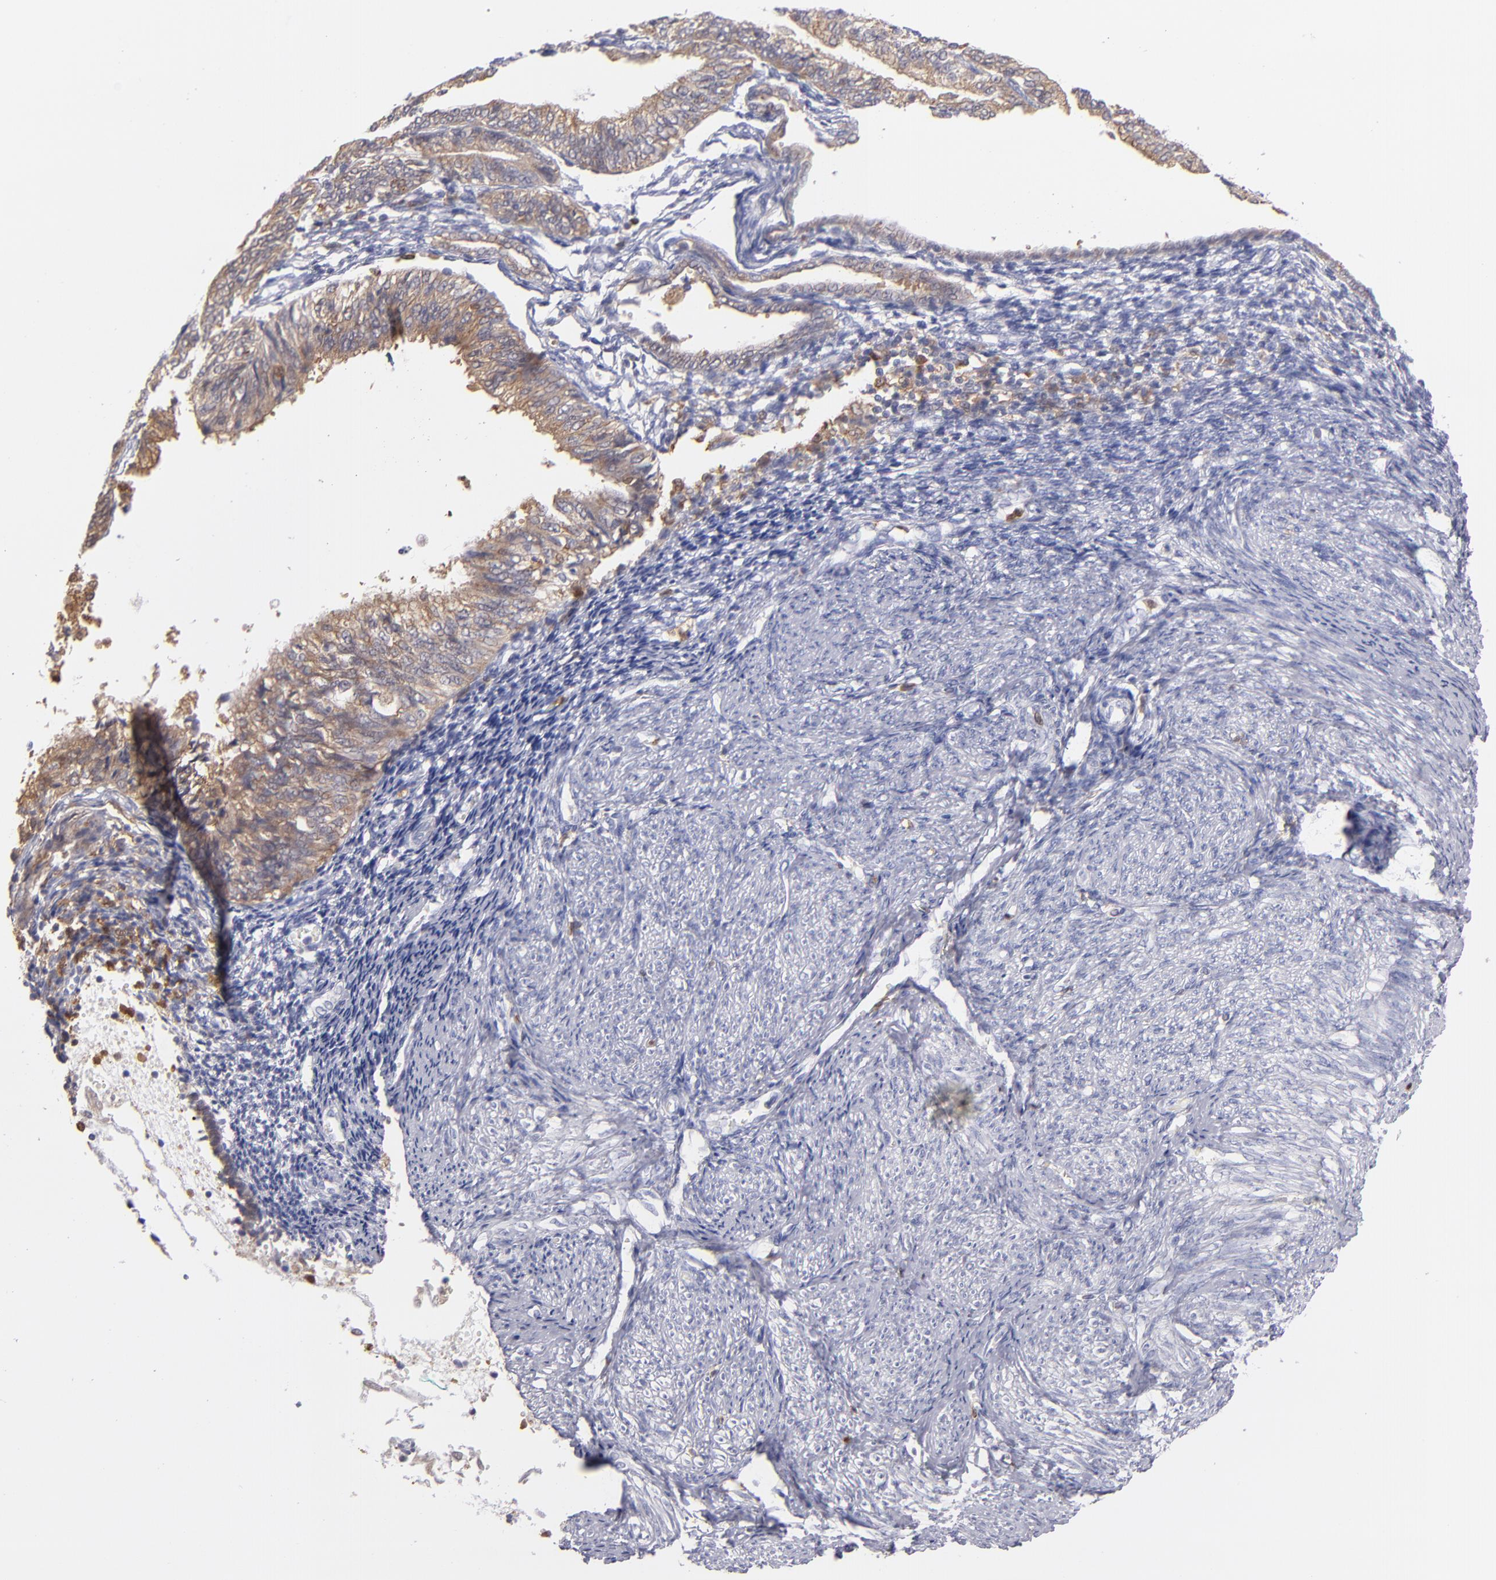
{"staining": {"intensity": "moderate", "quantity": "25%-75%", "location": "cytoplasmic/membranous"}, "tissue": "endometrial cancer", "cell_type": "Tumor cells", "image_type": "cancer", "snomed": [{"axis": "morphology", "description": "Adenocarcinoma, NOS"}, {"axis": "topography", "description": "Endometrium"}], "caption": "Moderate cytoplasmic/membranous protein positivity is identified in about 25%-75% of tumor cells in endometrial cancer. (brown staining indicates protein expression, while blue staining denotes nuclei).", "gene": "PRKCD", "patient": {"sex": "female", "age": 55}}